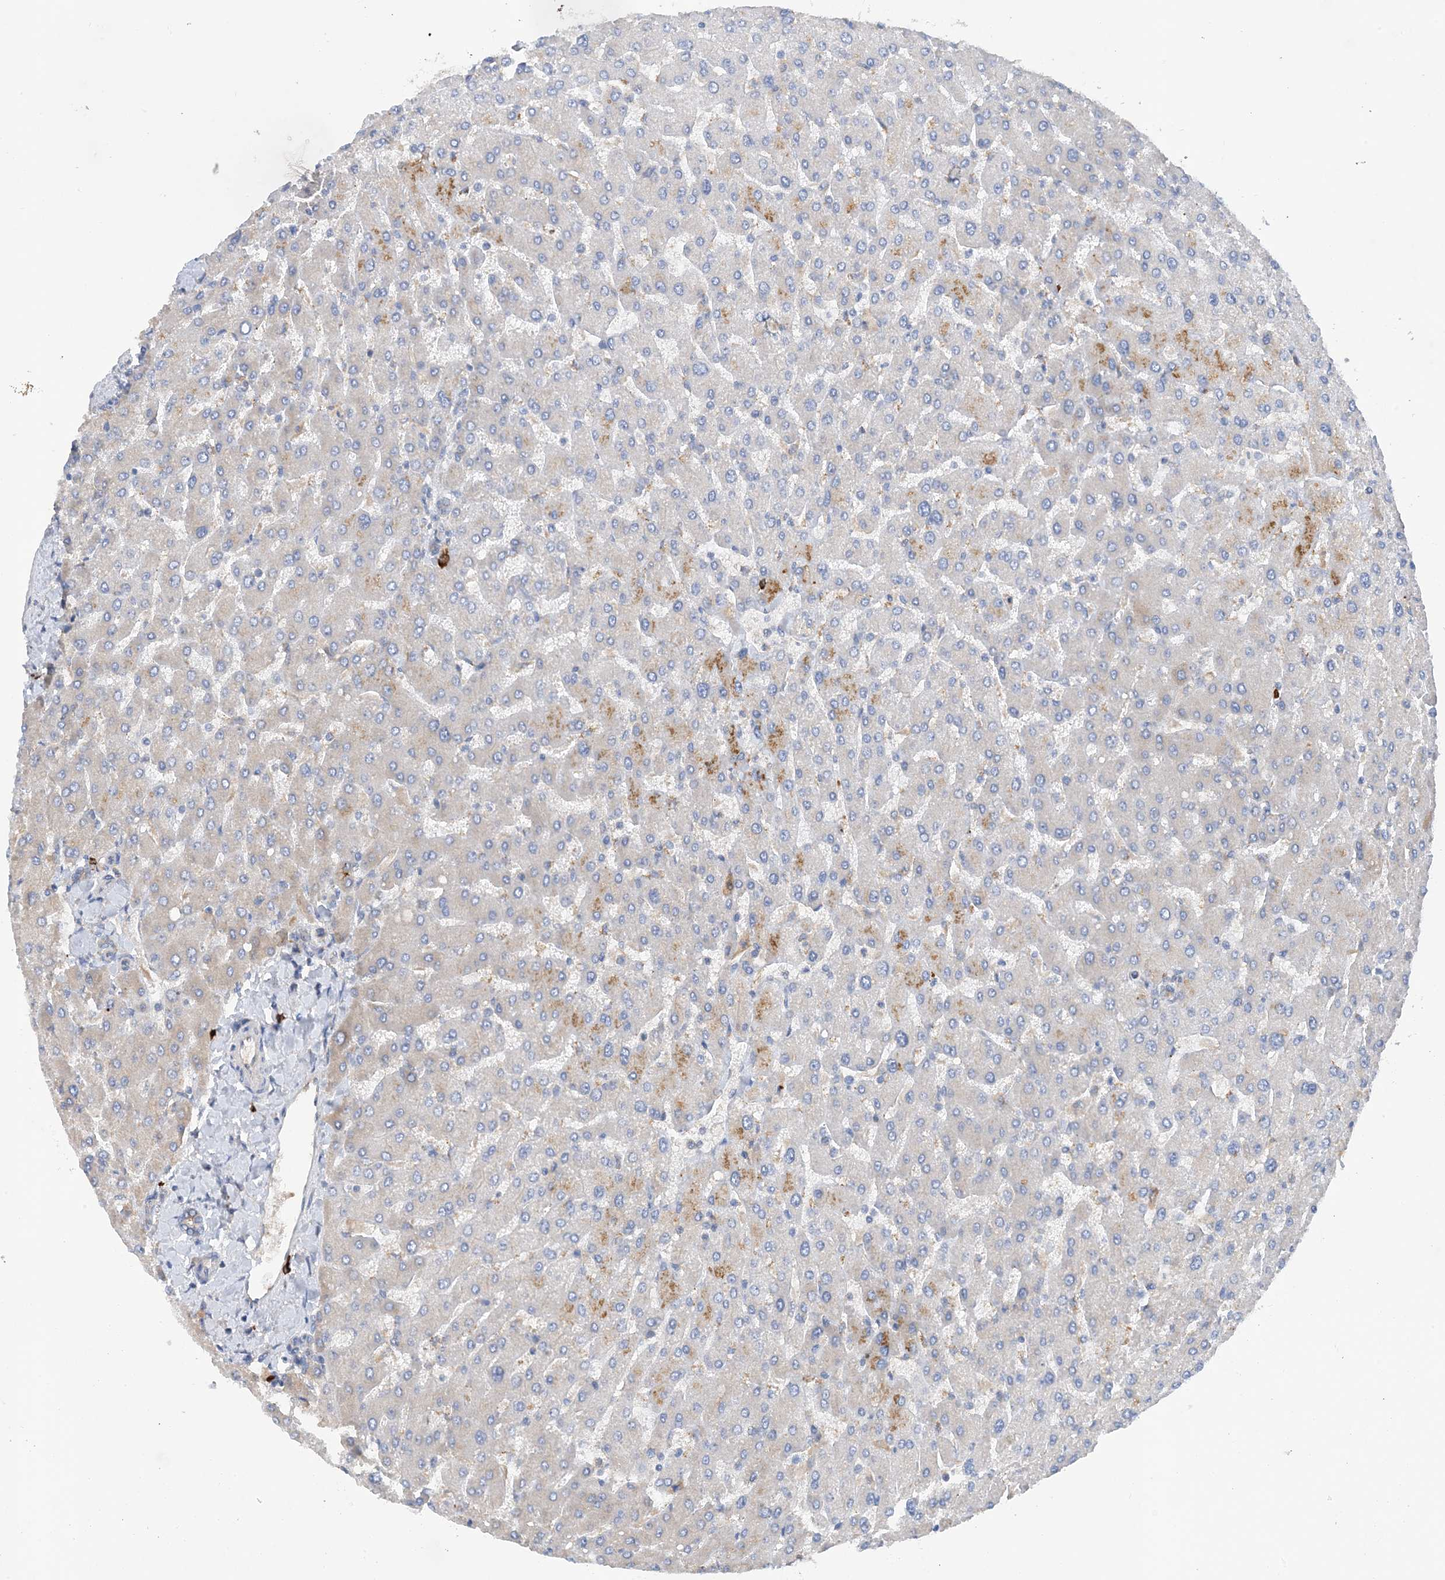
{"staining": {"intensity": "weak", "quantity": "<25%", "location": "cytoplasmic/membranous"}, "tissue": "liver", "cell_type": "Cholangiocytes", "image_type": "normal", "snomed": [{"axis": "morphology", "description": "Normal tissue, NOS"}, {"axis": "topography", "description": "Liver"}], "caption": "Normal liver was stained to show a protein in brown. There is no significant positivity in cholangiocytes. (Brightfield microscopy of DAB (3,3'-diaminobenzidine) IHC at high magnification).", "gene": "SLC5A11", "patient": {"sex": "male", "age": 55}}